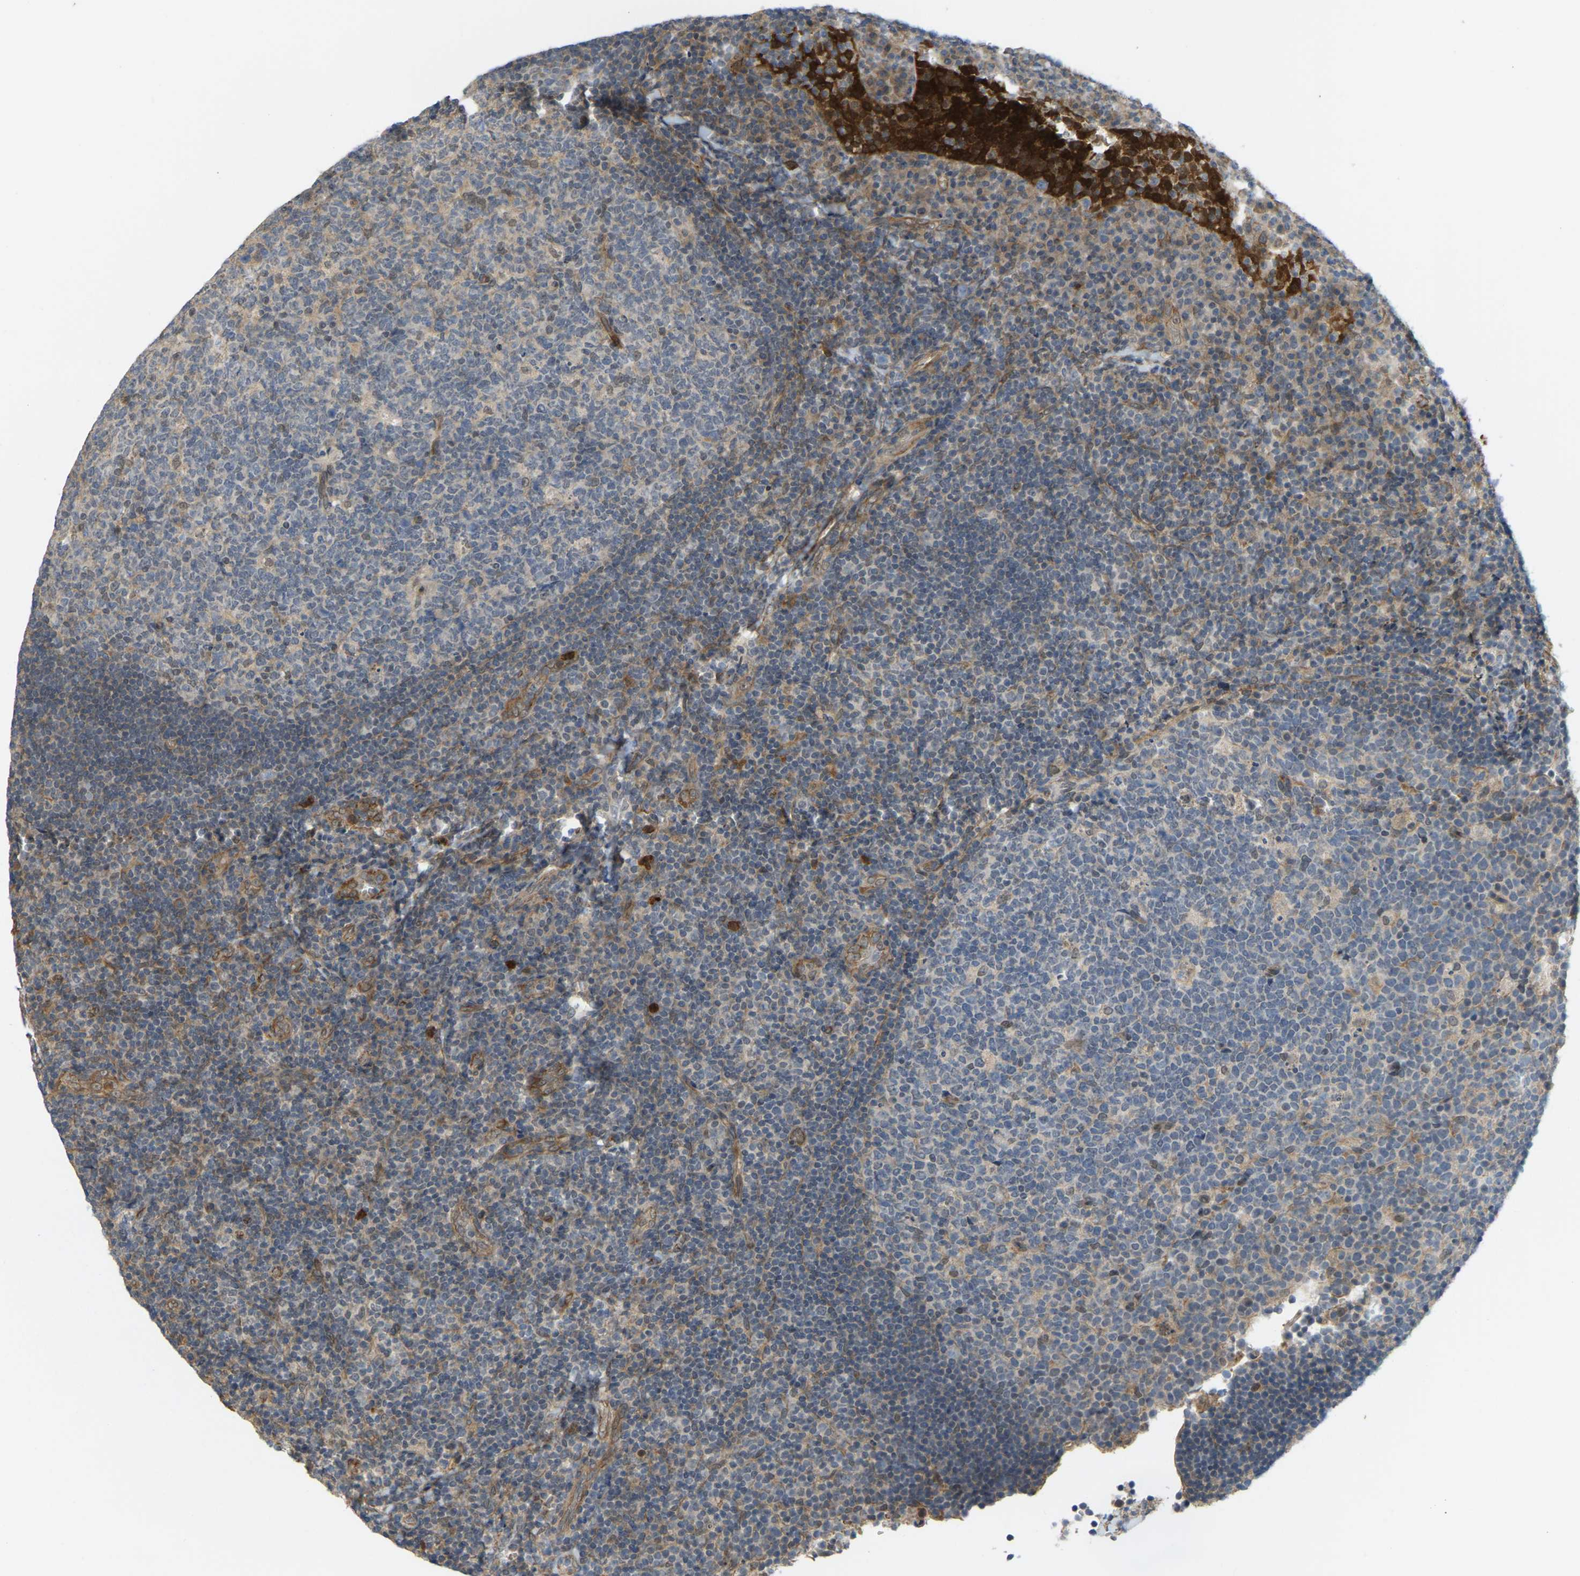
{"staining": {"intensity": "moderate", "quantity": "<25%", "location": "cytoplasmic/membranous"}, "tissue": "tonsil", "cell_type": "Germinal center cells", "image_type": "normal", "snomed": [{"axis": "morphology", "description": "Normal tissue, NOS"}, {"axis": "topography", "description": "Tonsil"}], "caption": "Approximately <25% of germinal center cells in benign human tonsil reveal moderate cytoplasmic/membranous protein positivity as visualized by brown immunohistochemical staining.", "gene": "SERPINB5", "patient": {"sex": "male", "age": 17}}